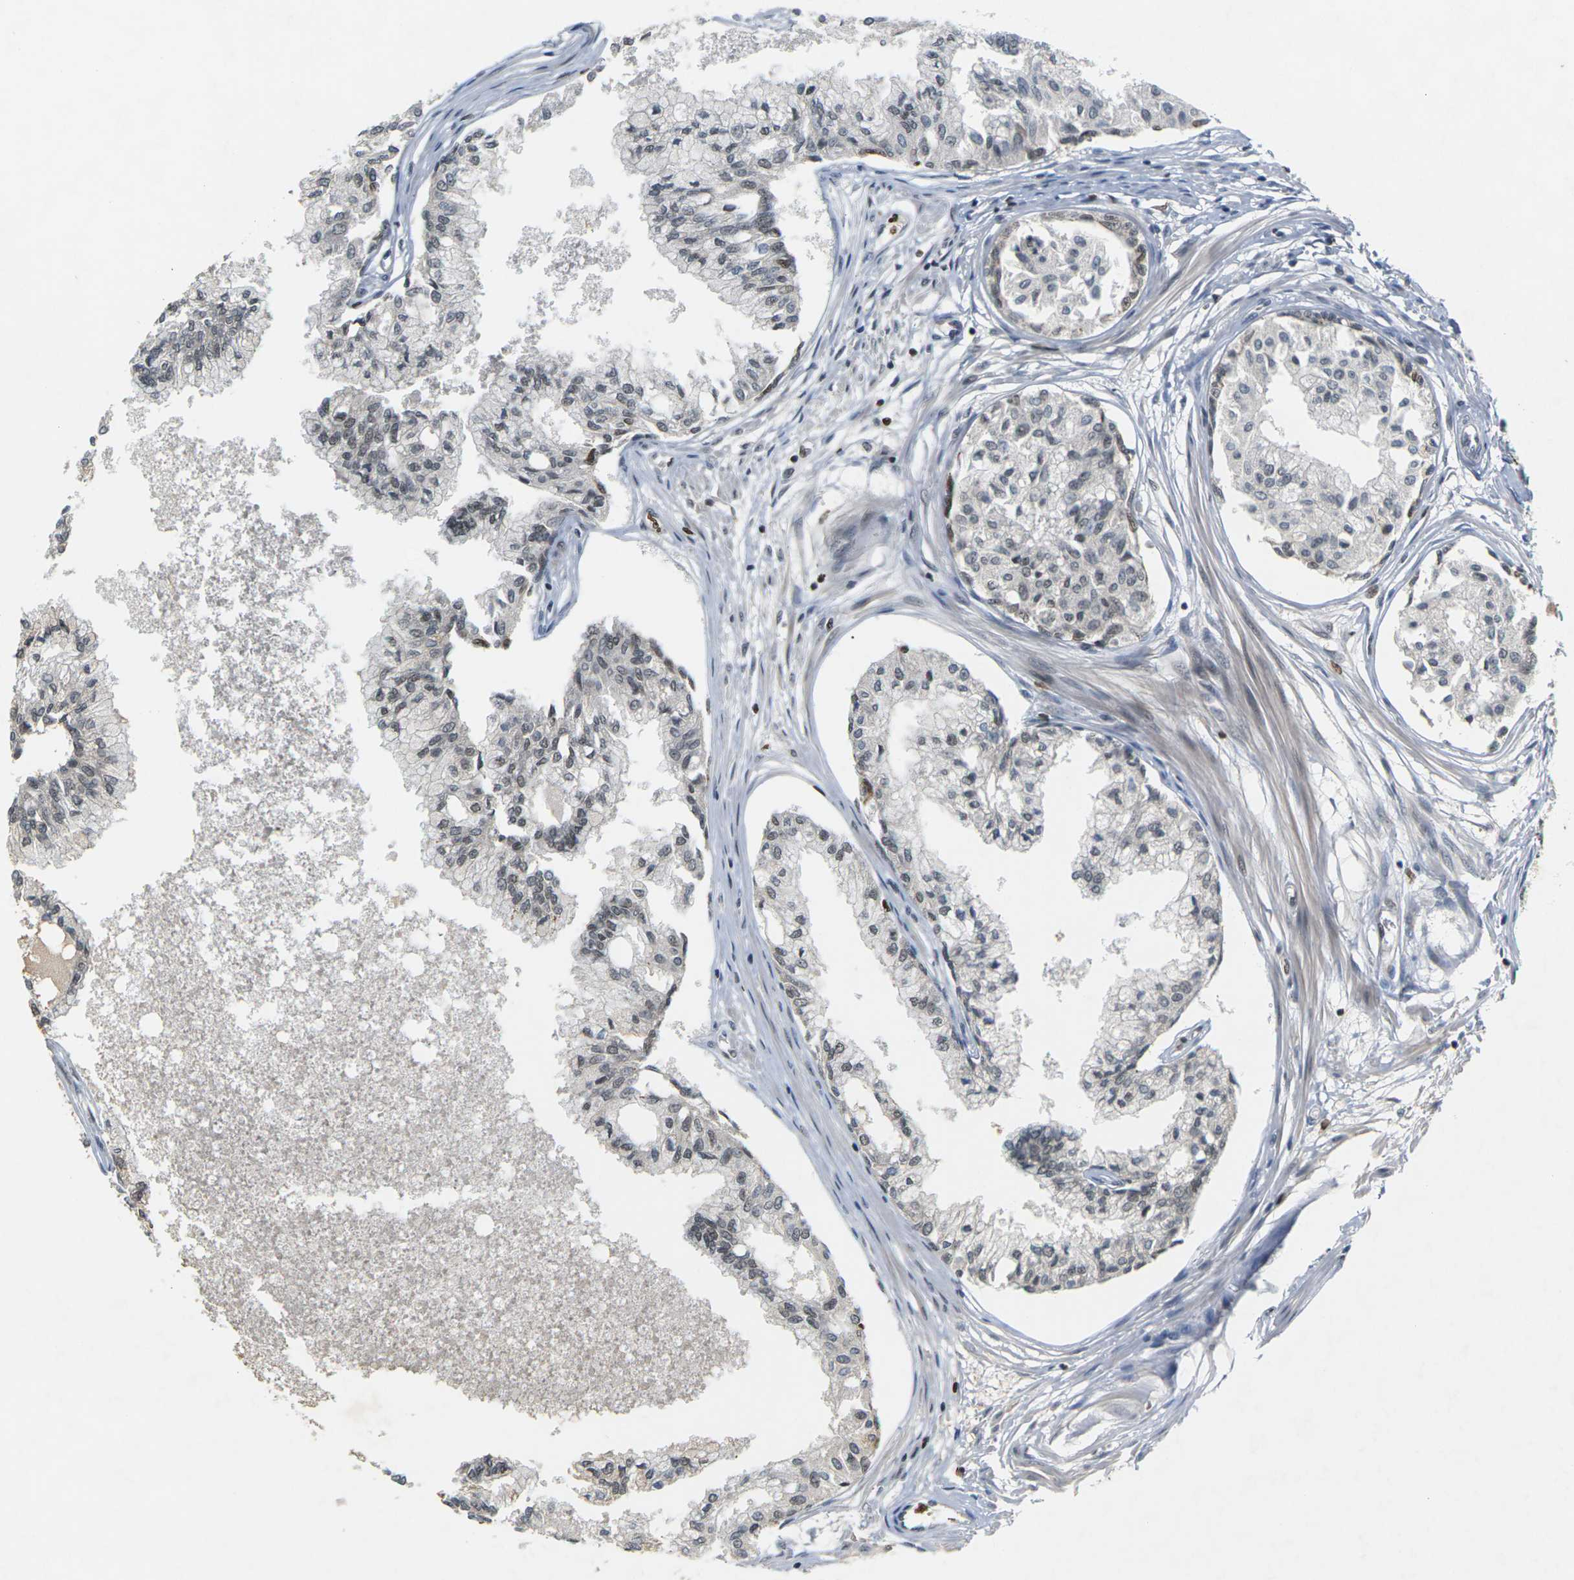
{"staining": {"intensity": "strong", "quantity": "25%-75%", "location": "nuclear"}, "tissue": "prostate", "cell_type": "Glandular cells", "image_type": "normal", "snomed": [{"axis": "morphology", "description": "Normal tissue, NOS"}, {"axis": "topography", "description": "Prostate"}, {"axis": "topography", "description": "Seminal veicle"}], "caption": "A brown stain shows strong nuclear staining of a protein in glandular cells of benign prostate.", "gene": "NELFA", "patient": {"sex": "male", "age": 60}}